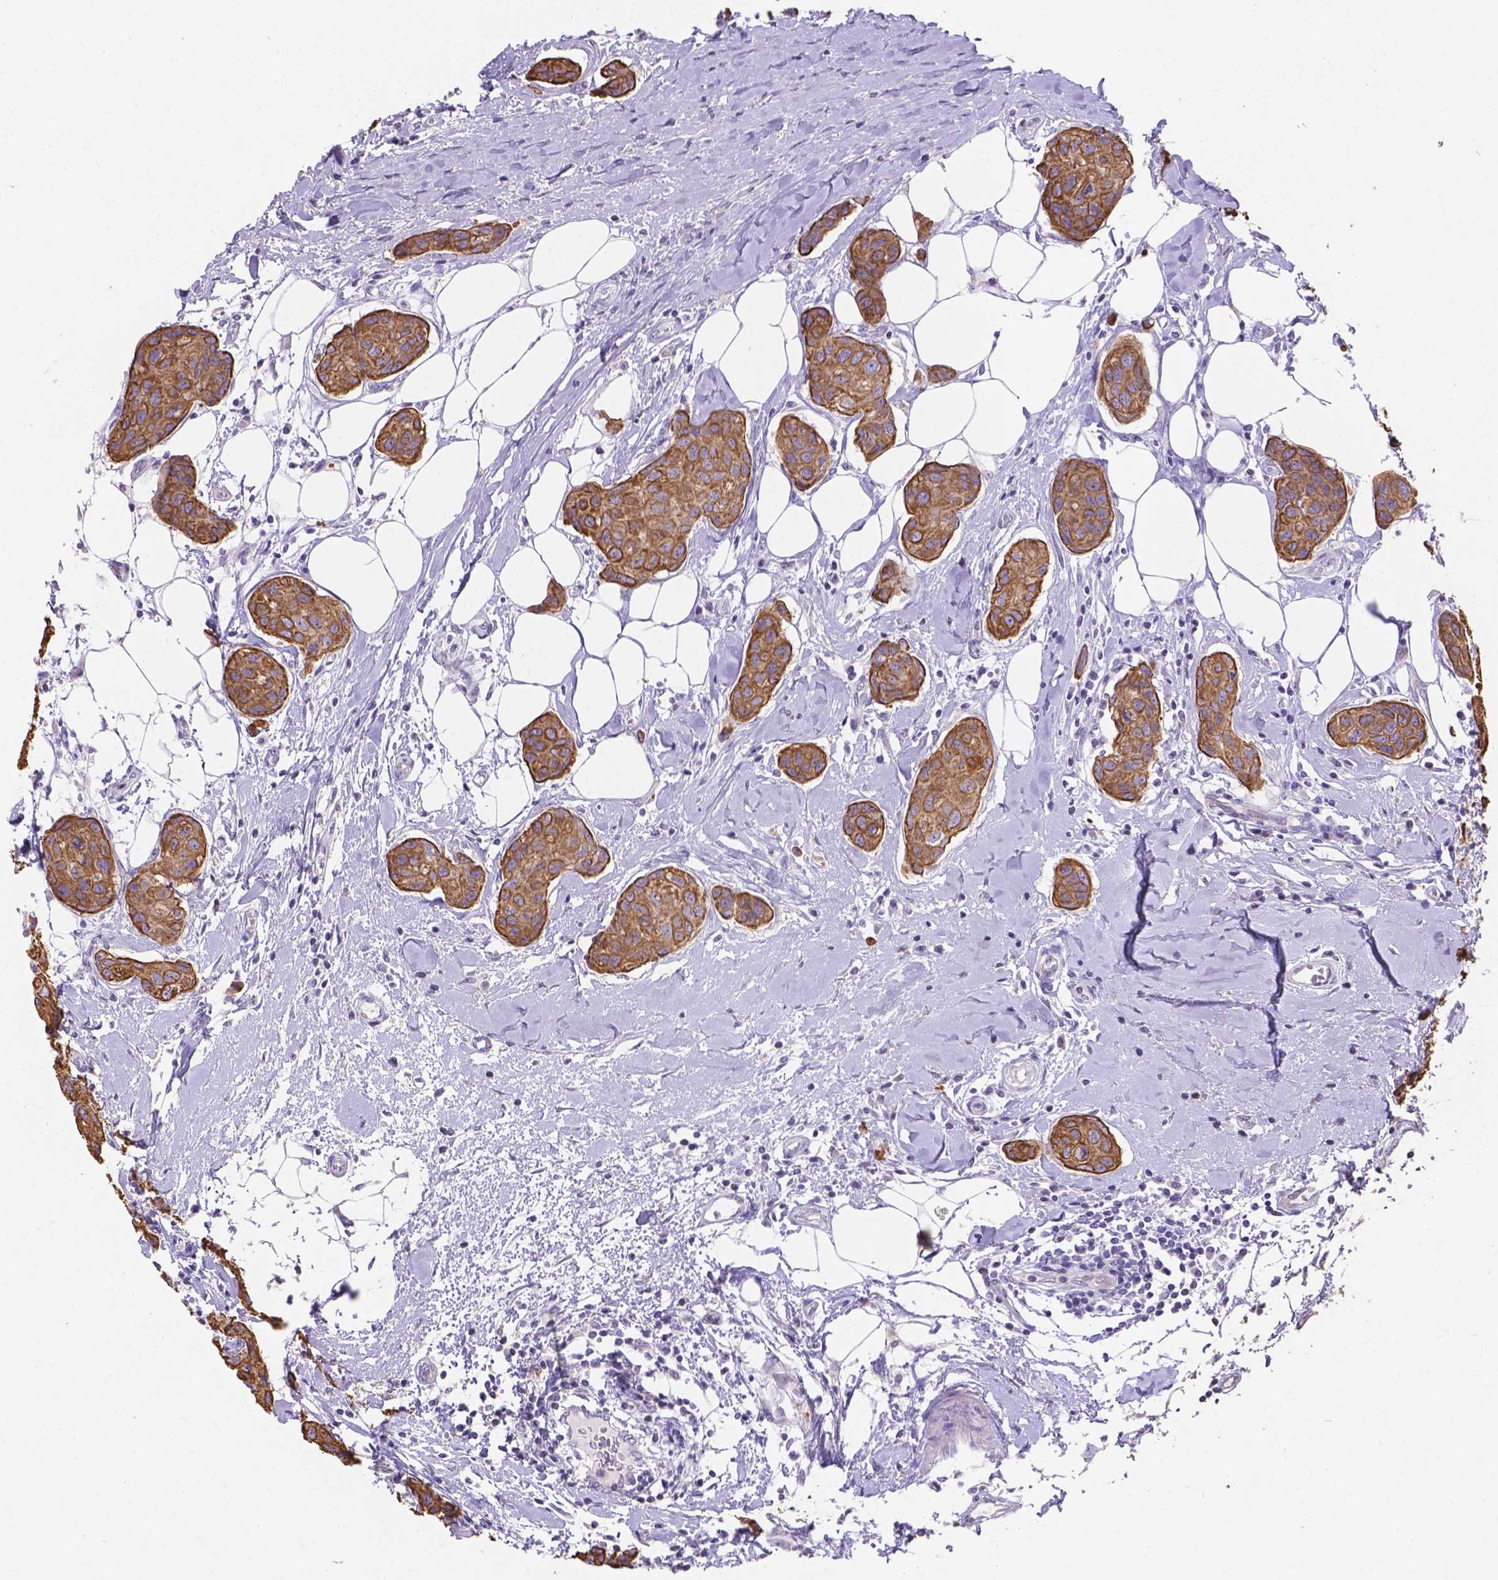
{"staining": {"intensity": "moderate", "quantity": ">75%", "location": "cytoplasmic/membranous"}, "tissue": "breast cancer", "cell_type": "Tumor cells", "image_type": "cancer", "snomed": [{"axis": "morphology", "description": "Duct carcinoma"}, {"axis": "topography", "description": "Breast"}], "caption": "There is medium levels of moderate cytoplasmic/membranous expression in tumor cells of invasive ductal carcinoma (breast), as demonstrated by immunohistochemical staining (brown color).", "gene": "DMWD", "patient": {"sex": "female", "age": 80}}